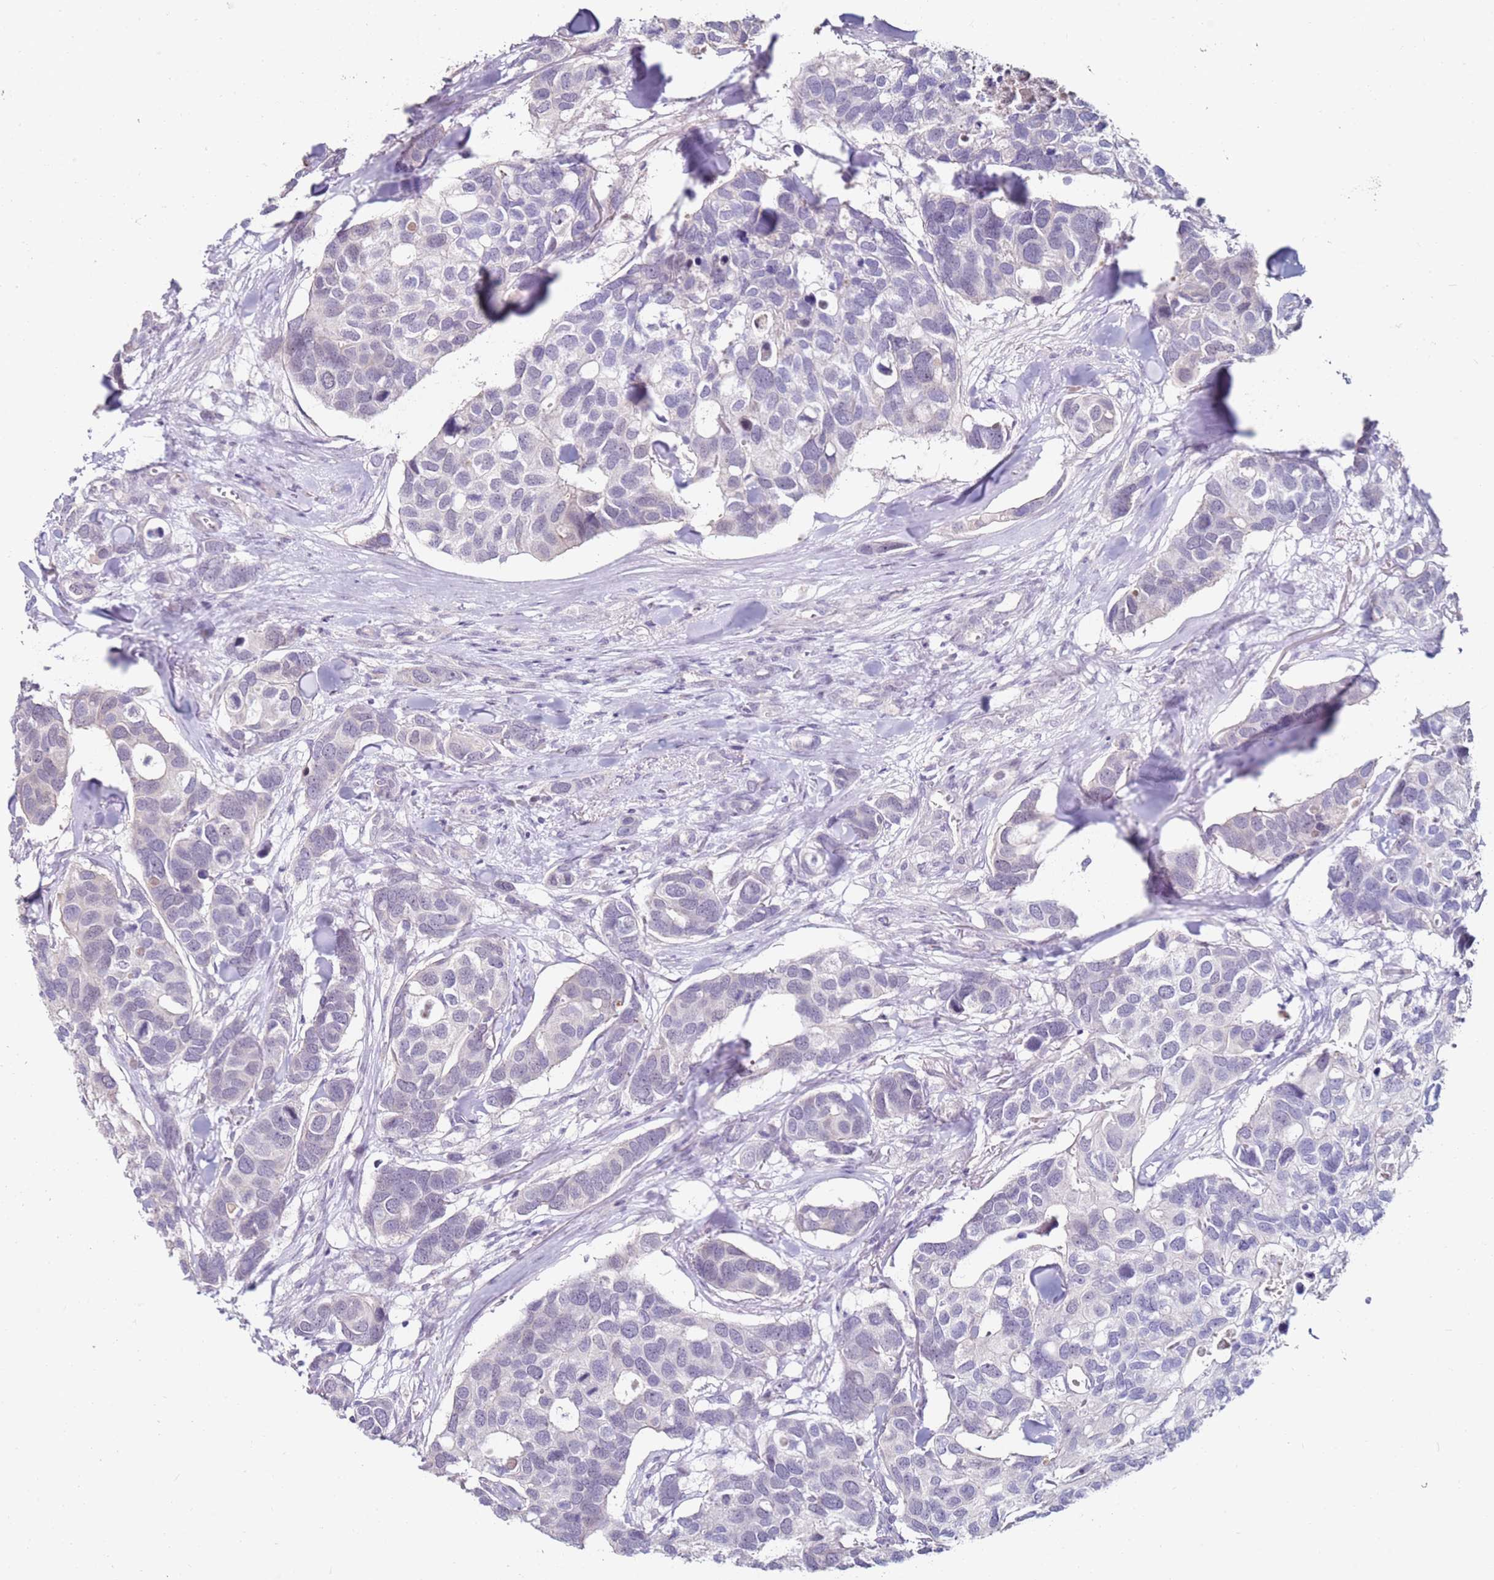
{"staining": {"intensity": "negative", "quantity": "none", "location": "none"}, "tissue": "breast cancer", "cell_type": "Tumor cells", "image_type": "cancer", "snomed": [{"axis": "morphology", "description": "Duct carcinoma"}, {"axis": "topography", "description": "Breast"}], "caption": "Tumor cells are negative for brown protein staining in breast cancer (invasive ductal carcinoma).", "gene": "RARS2", "patient": {"sex": "female", "age": 83}}